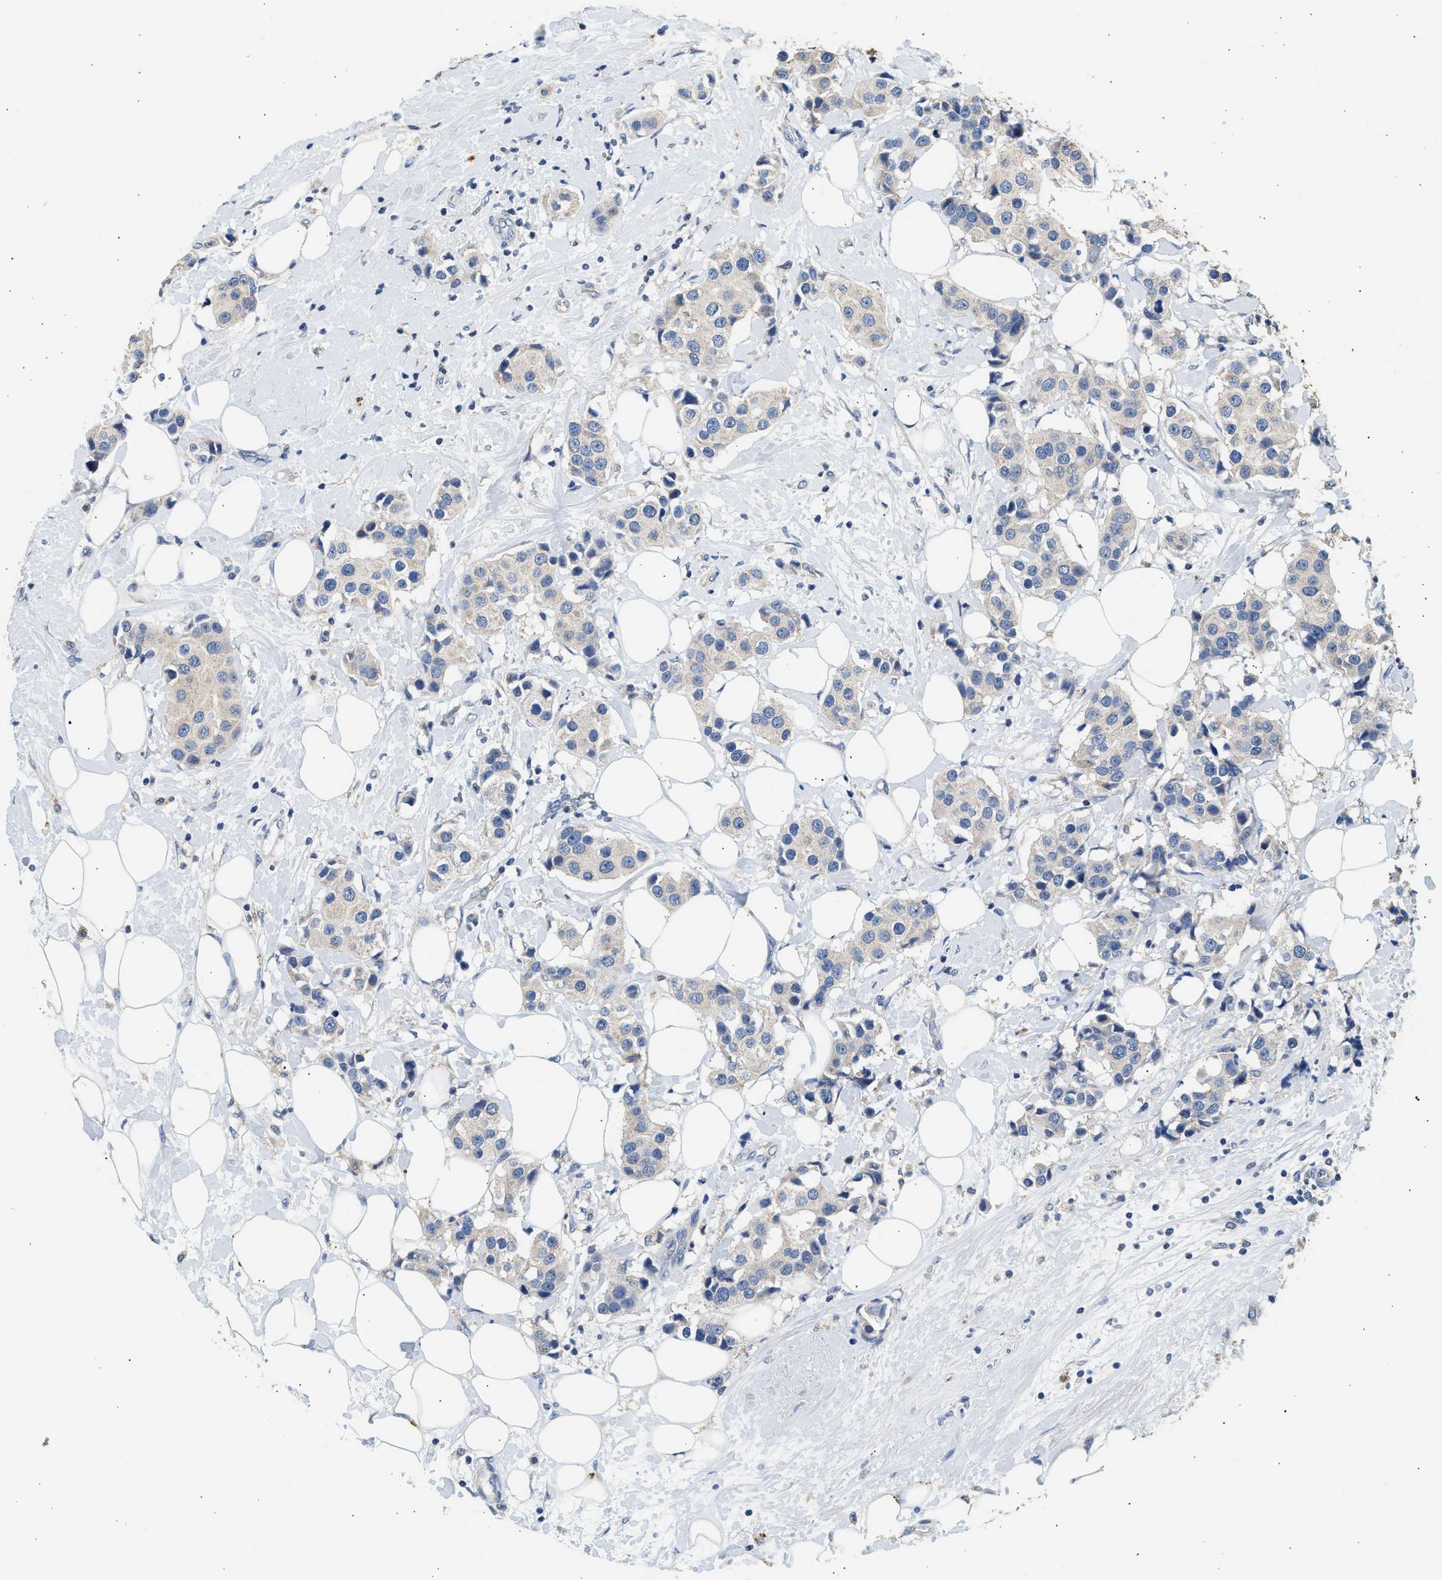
{"staining": {"intensity": "negative", "quantity": "none", "location": "none"}, "tissue": "breast cancer", "cell_type": "Tumor cells", "image_type": "cancer", "snomed": [{"axis": "morphology", "description": "Normal tissue, NOS"}, {"axis": "morphology", "description": "Duct carcinoma"}, {"axis": "topography", "description": "Breast"}], "caption": "IHC photomicrograph of human invasive ductal carcinoma (breast) stained for a protein (brown), which reveals no staining in tumor cells. (Stains: DAB immunohistochemistry with hematoxylin counter stain, Microscopy: brightfield microscopy at high magnification).", "gene": "WDR31", "patient": {"sex": "female", "age": 39}}